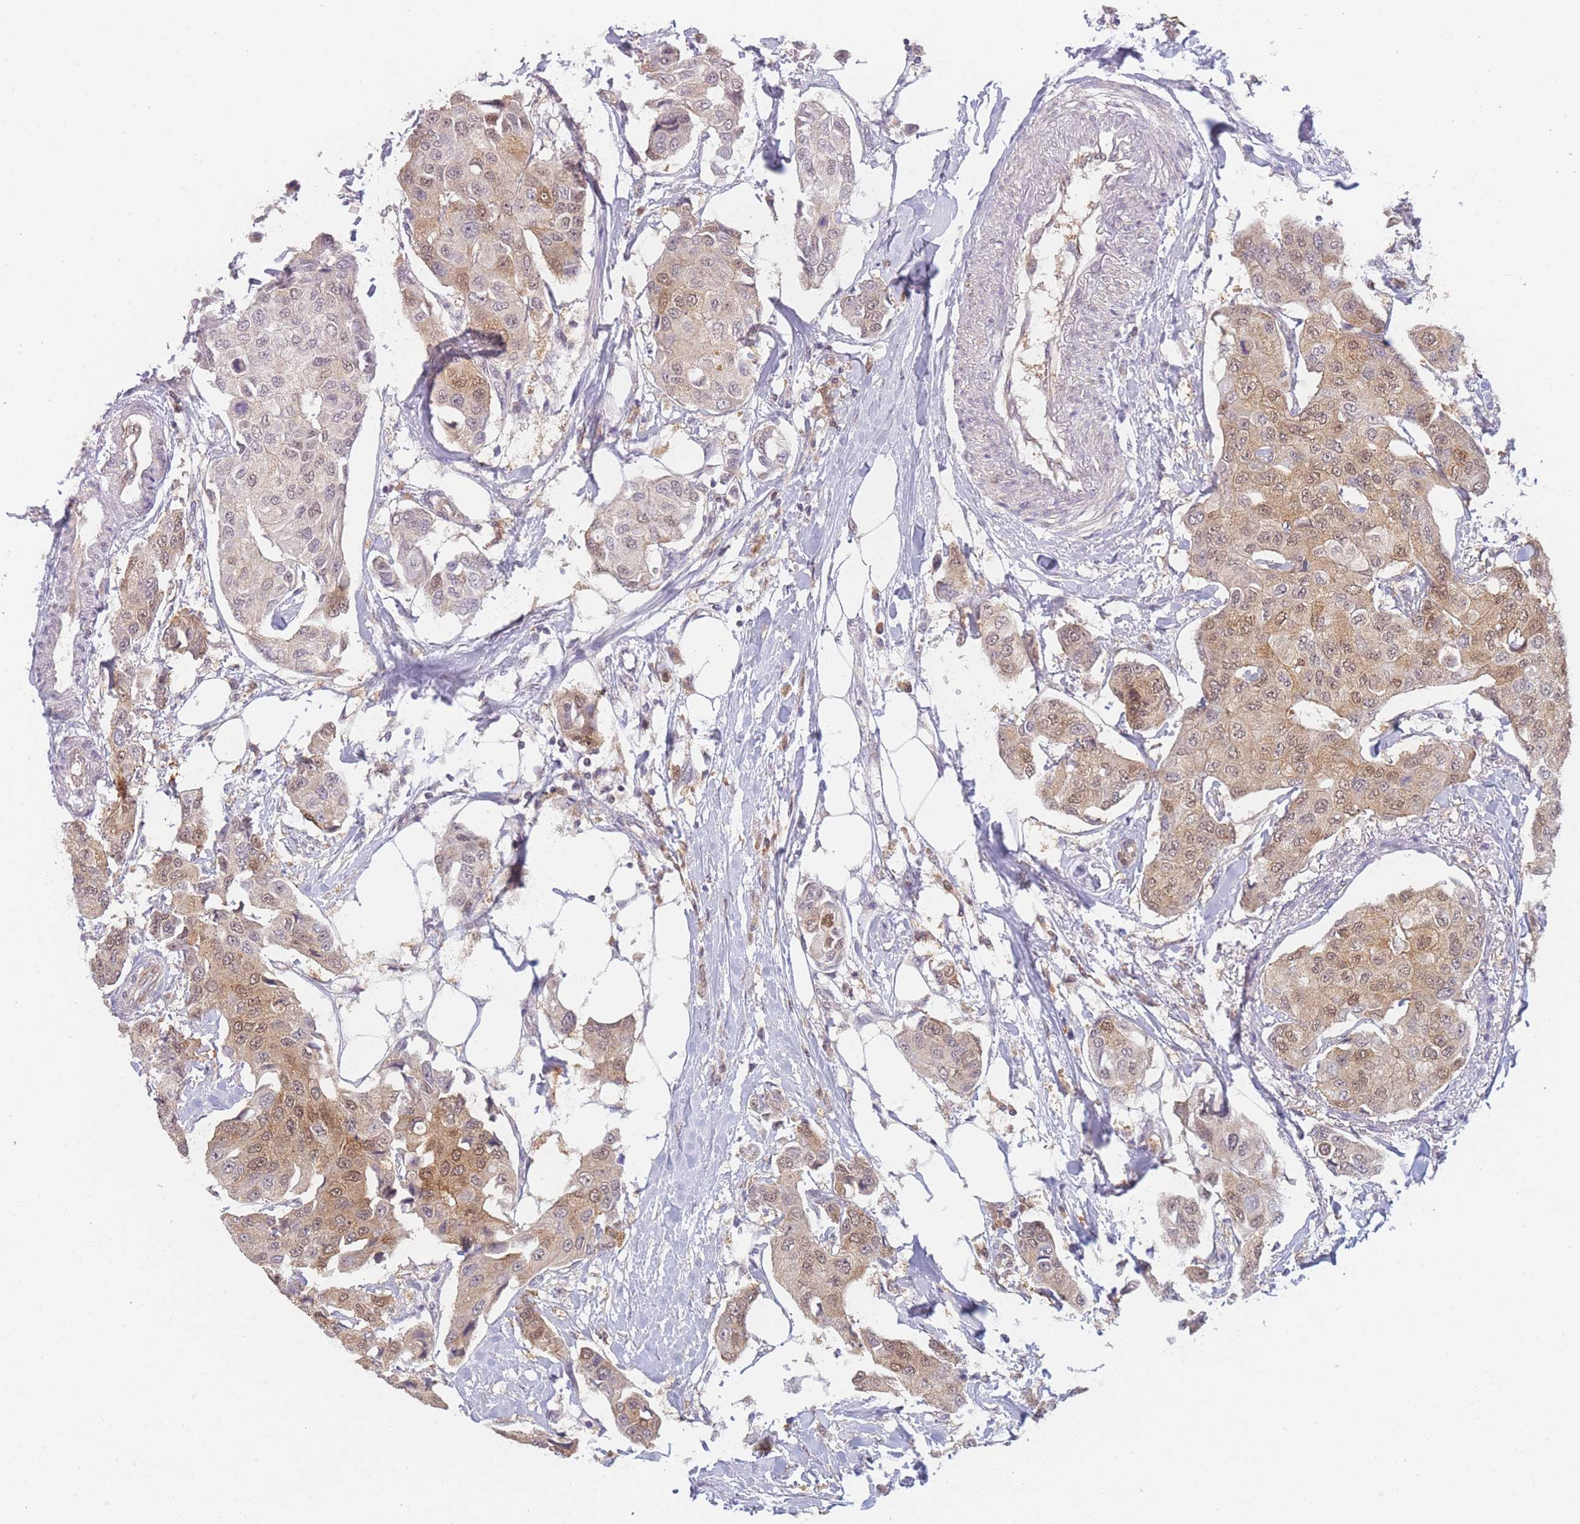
{"staining": {"intensity": "weak", "quantity": ">75%", "location": "cytoplasmic/membranous,nuclear"}, "tissue": "breast cancer", "cell_type": "Tumor cells", "image_type": "cancer", "snomed": [{"axis": "morphology", "description": "Duct carcinoma"}, {"axis": "topography", "description": "Breast"}], "caption": "Tumor cells display weak cytoplasmic/membranous and nuclear positivity in about >75% of cells in infiltrating ductal carcinoma (breast).", "gene": "MRI1", "patient": {"sex": "female", "age": 80}}